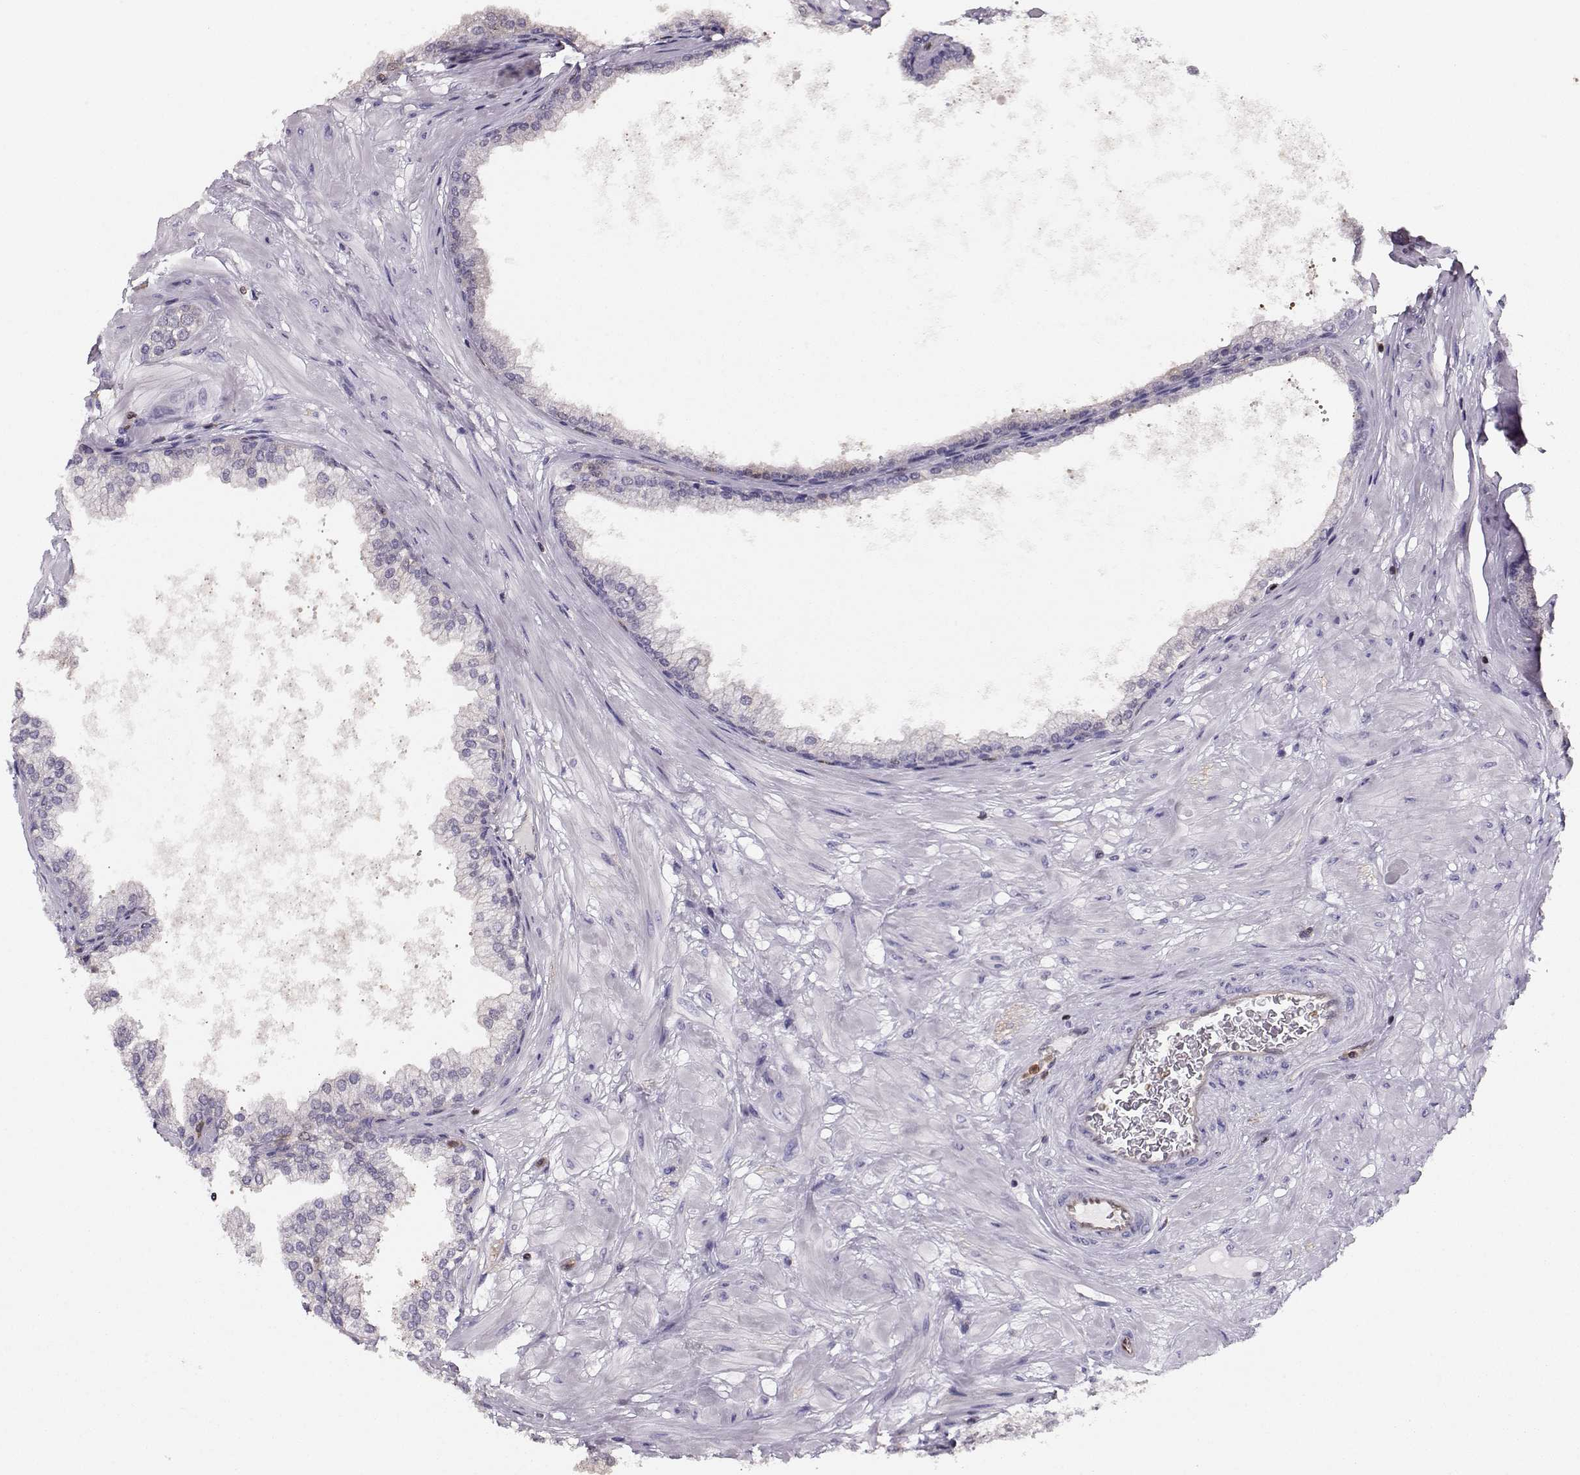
{"staining": {"intensity": "negative", "quantity": "none", "location": "none"}, "tissue": "prostate", "cell_type": "Glandular cells", "image_type": "normal", "snomed": [{"axis": "morphology", "description": "Normal tissue, NOS"}, {"axis": "topography", "description": "Prostate"}], "caption": "Glandular cells show no significant staining in benign prostate. The staining was performed using DAB to visualize the protein expression in brown, while the nuclei were stained in blue with hematoxylin (Magnification: 20x).", "gene": "PNP", "patient": {"sex": "male", "age": 37}}